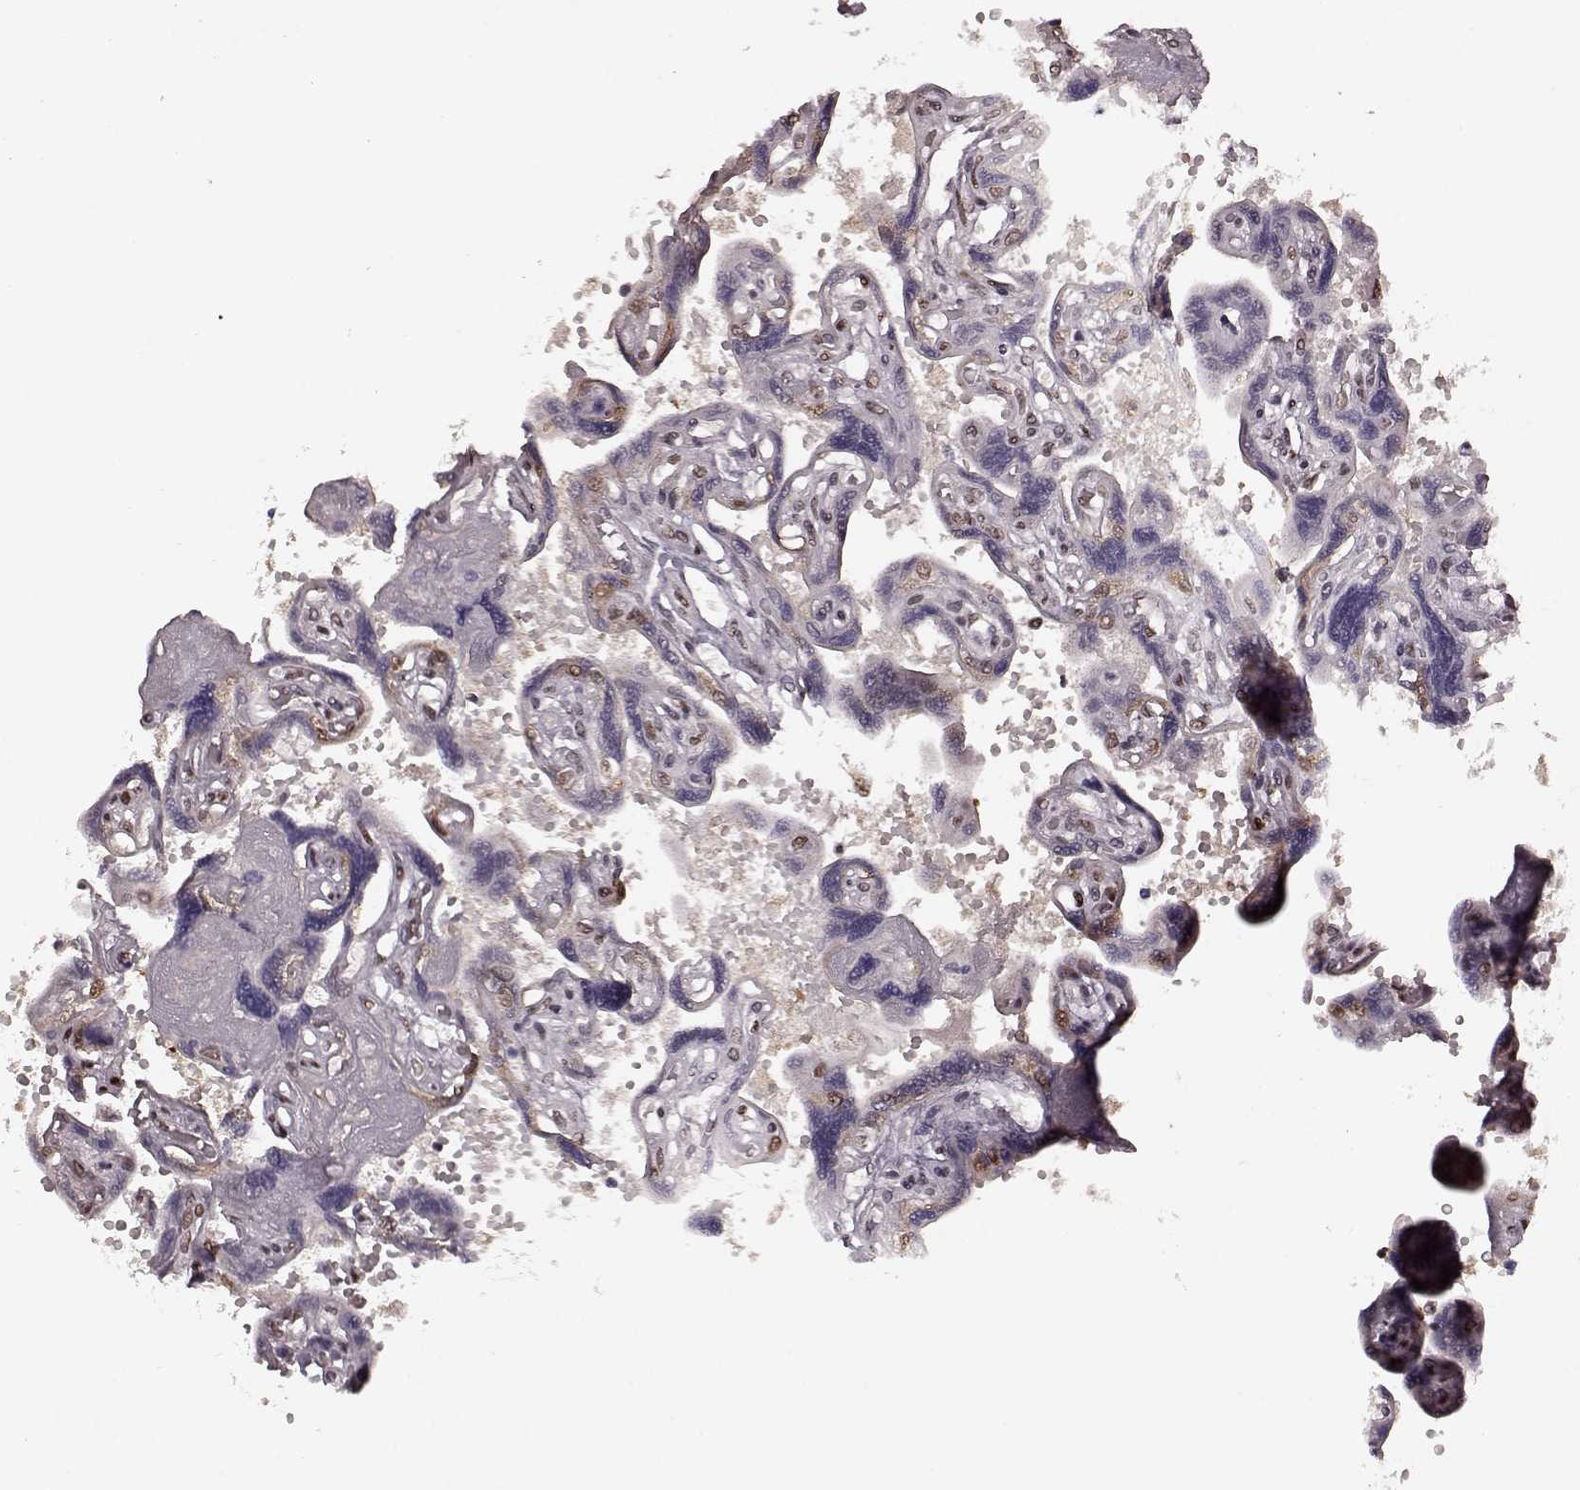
{"staining": {"intensity": "moderate", "quantity": ">75%", "location": "nuclear"}, "tissue": "placenta", "cell_type": "Decidual cells", "image_type": "normal", "snomed": [{"axis": "morphology", "description": "Normal tissue, NOS"}, {"axis": "topography", "description": "Placenta"}], "caption": "Protein expression analysis of unremarkable placenta displays moderate nuclear staining in approximately >75% of decidual cells.", "gene": "NR2C1", "patient": {"sex": "female", "age": 32}}